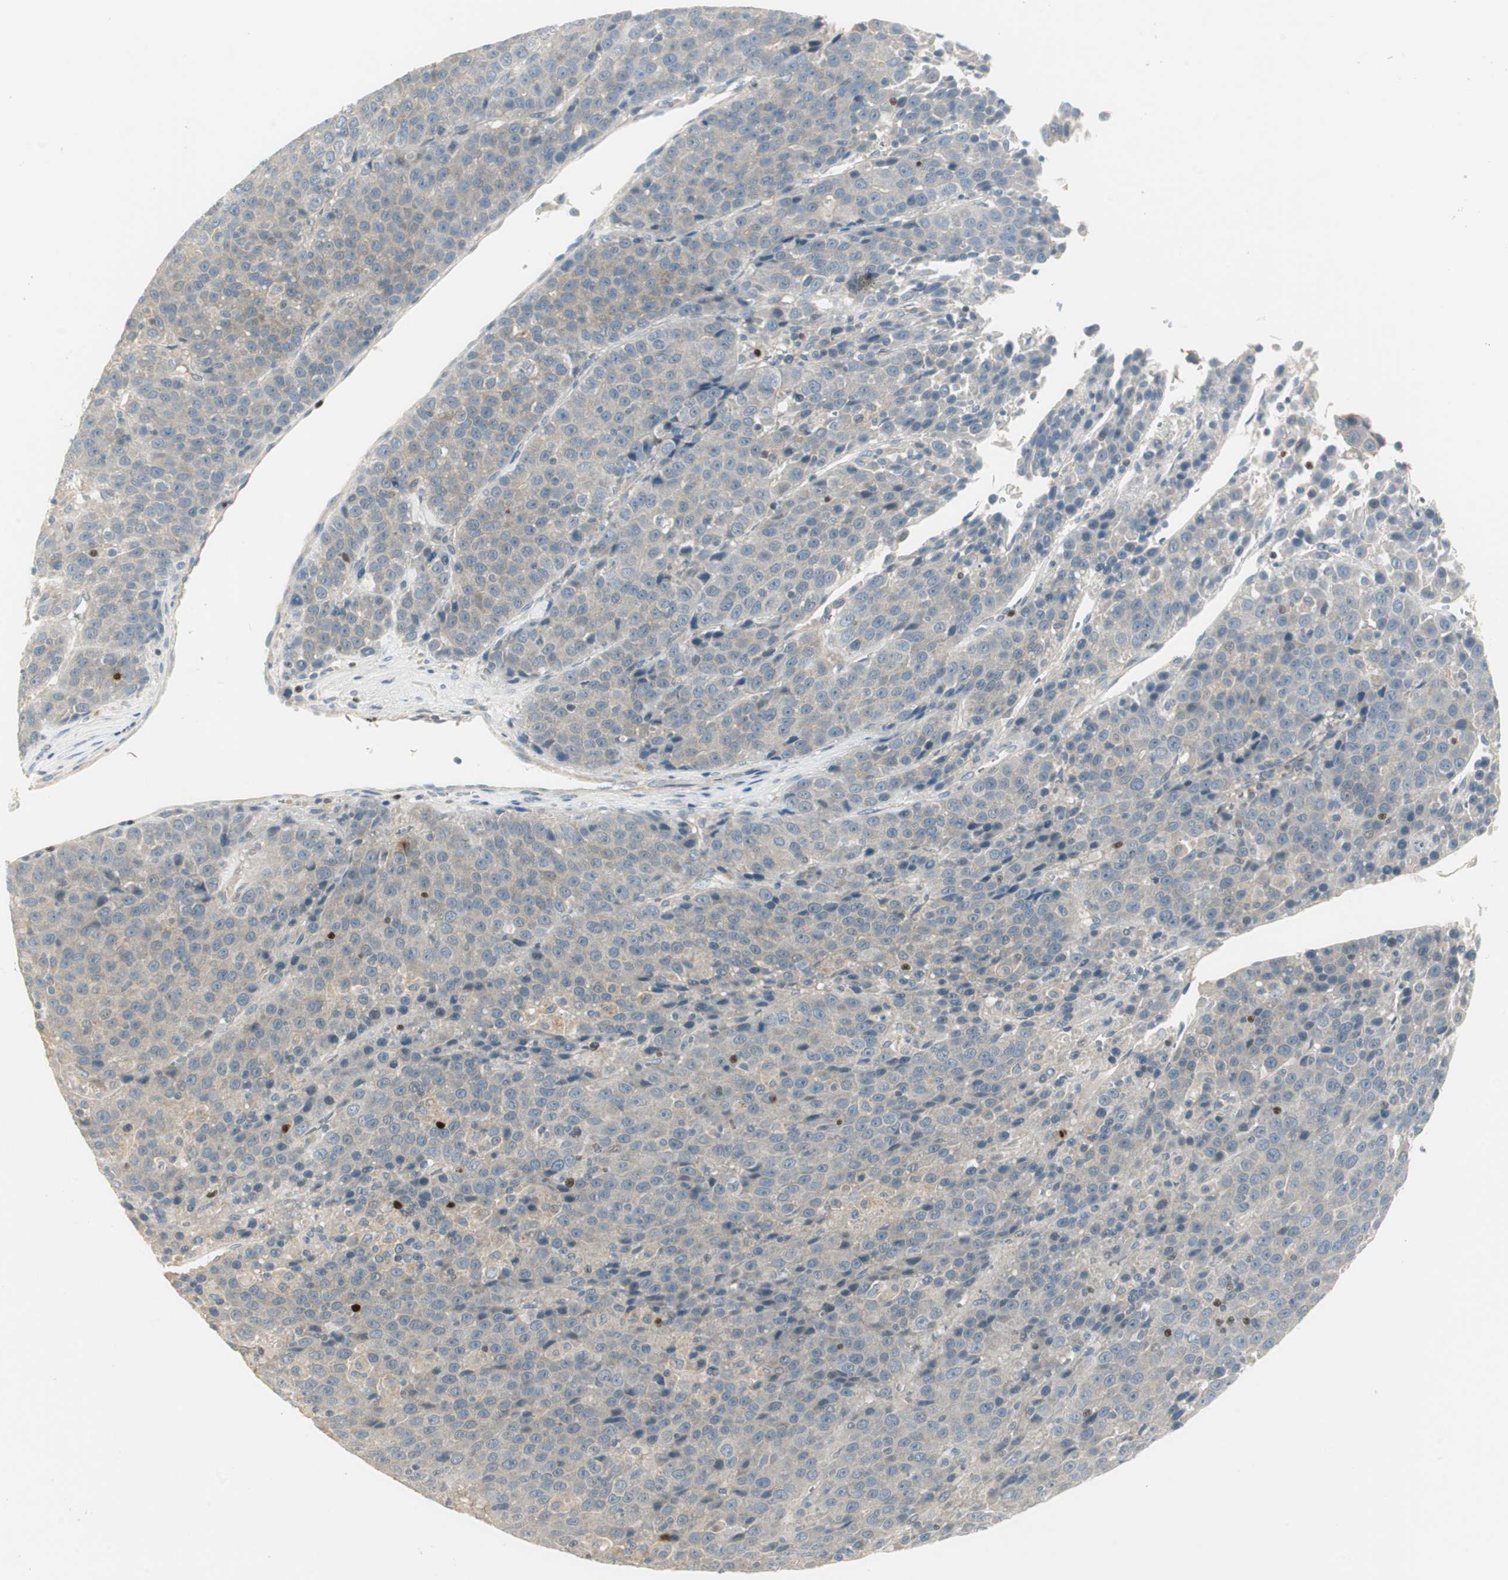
{"staining": {"intensity": "weak", "quantity": "<25%", "location": "cytoplasmic/membranous"}, "tissue": "liver cancer", "cell_type": "Tumor cells", "image_type": "cancer", "snomed": [{"axis": "morphology", "description": "Carcinoma, Hepatocellular, NOS"}, {"axis": "topography", "description": "Liver"}], "caption": "Immunohistochemistry (IHC) of liver cancer reveals no staining in tumor cells.", "gene": "RUNX2", "patient": {"sex": "female", "age": 53}}